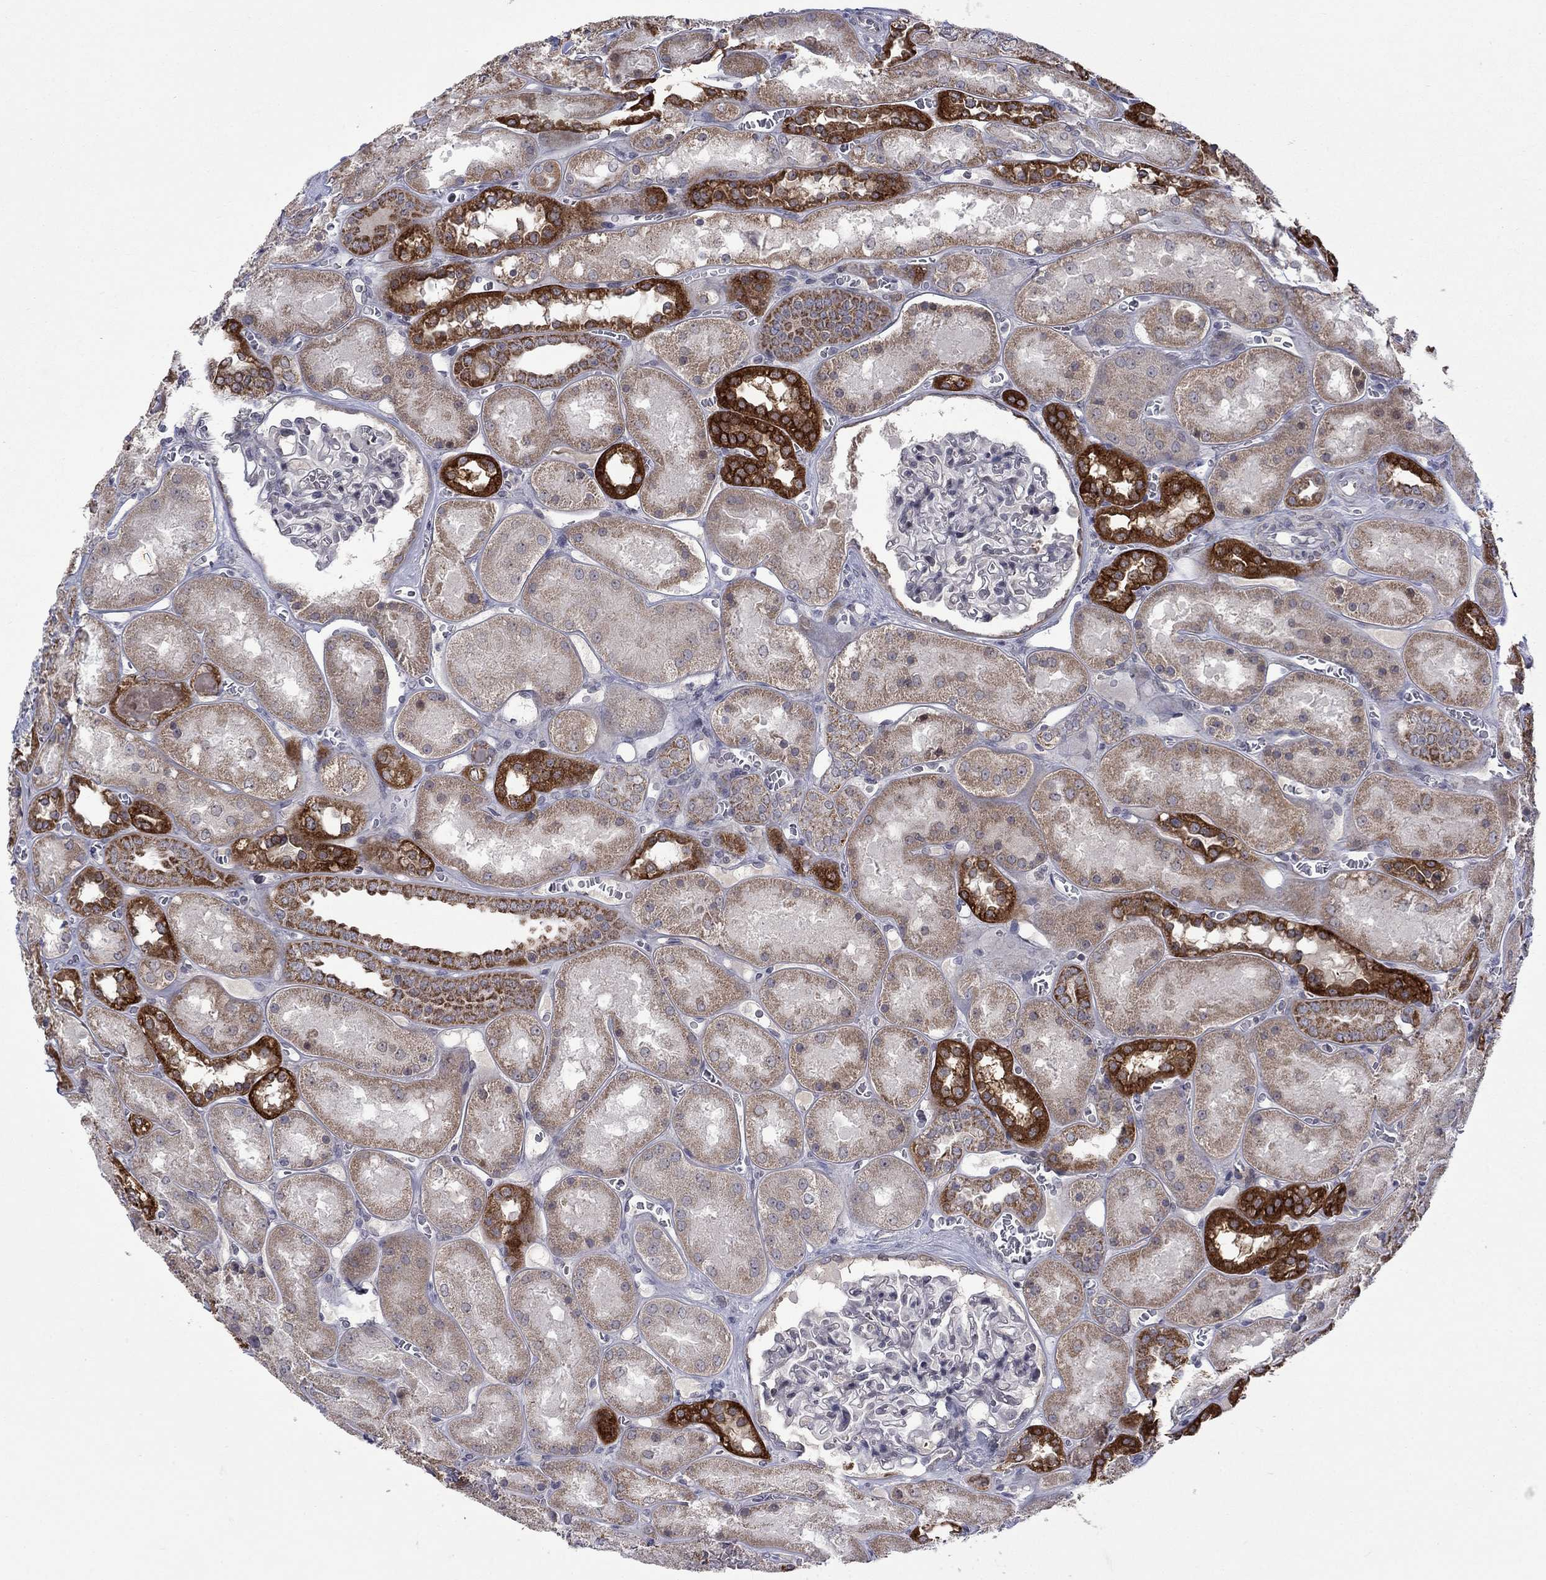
{"staining": {"intensity": "negative", "quantity": "none", "location": "none"}, "tissue": "kidney", "cell_type": "Cells in glomeruli", "image_type": "normal", "snomed": [{"axis": "morphology", "description": "Normal tissue, NOS"}, {"axis": "topography", "description": "Kidney"}], "caption": "The IHC image has no significant positivity in cells in glomeruli of kidney. (DAB IHC, high magnification).", "gene": "KCNJ16", "patient": {"sex": "male", "age": 73}}